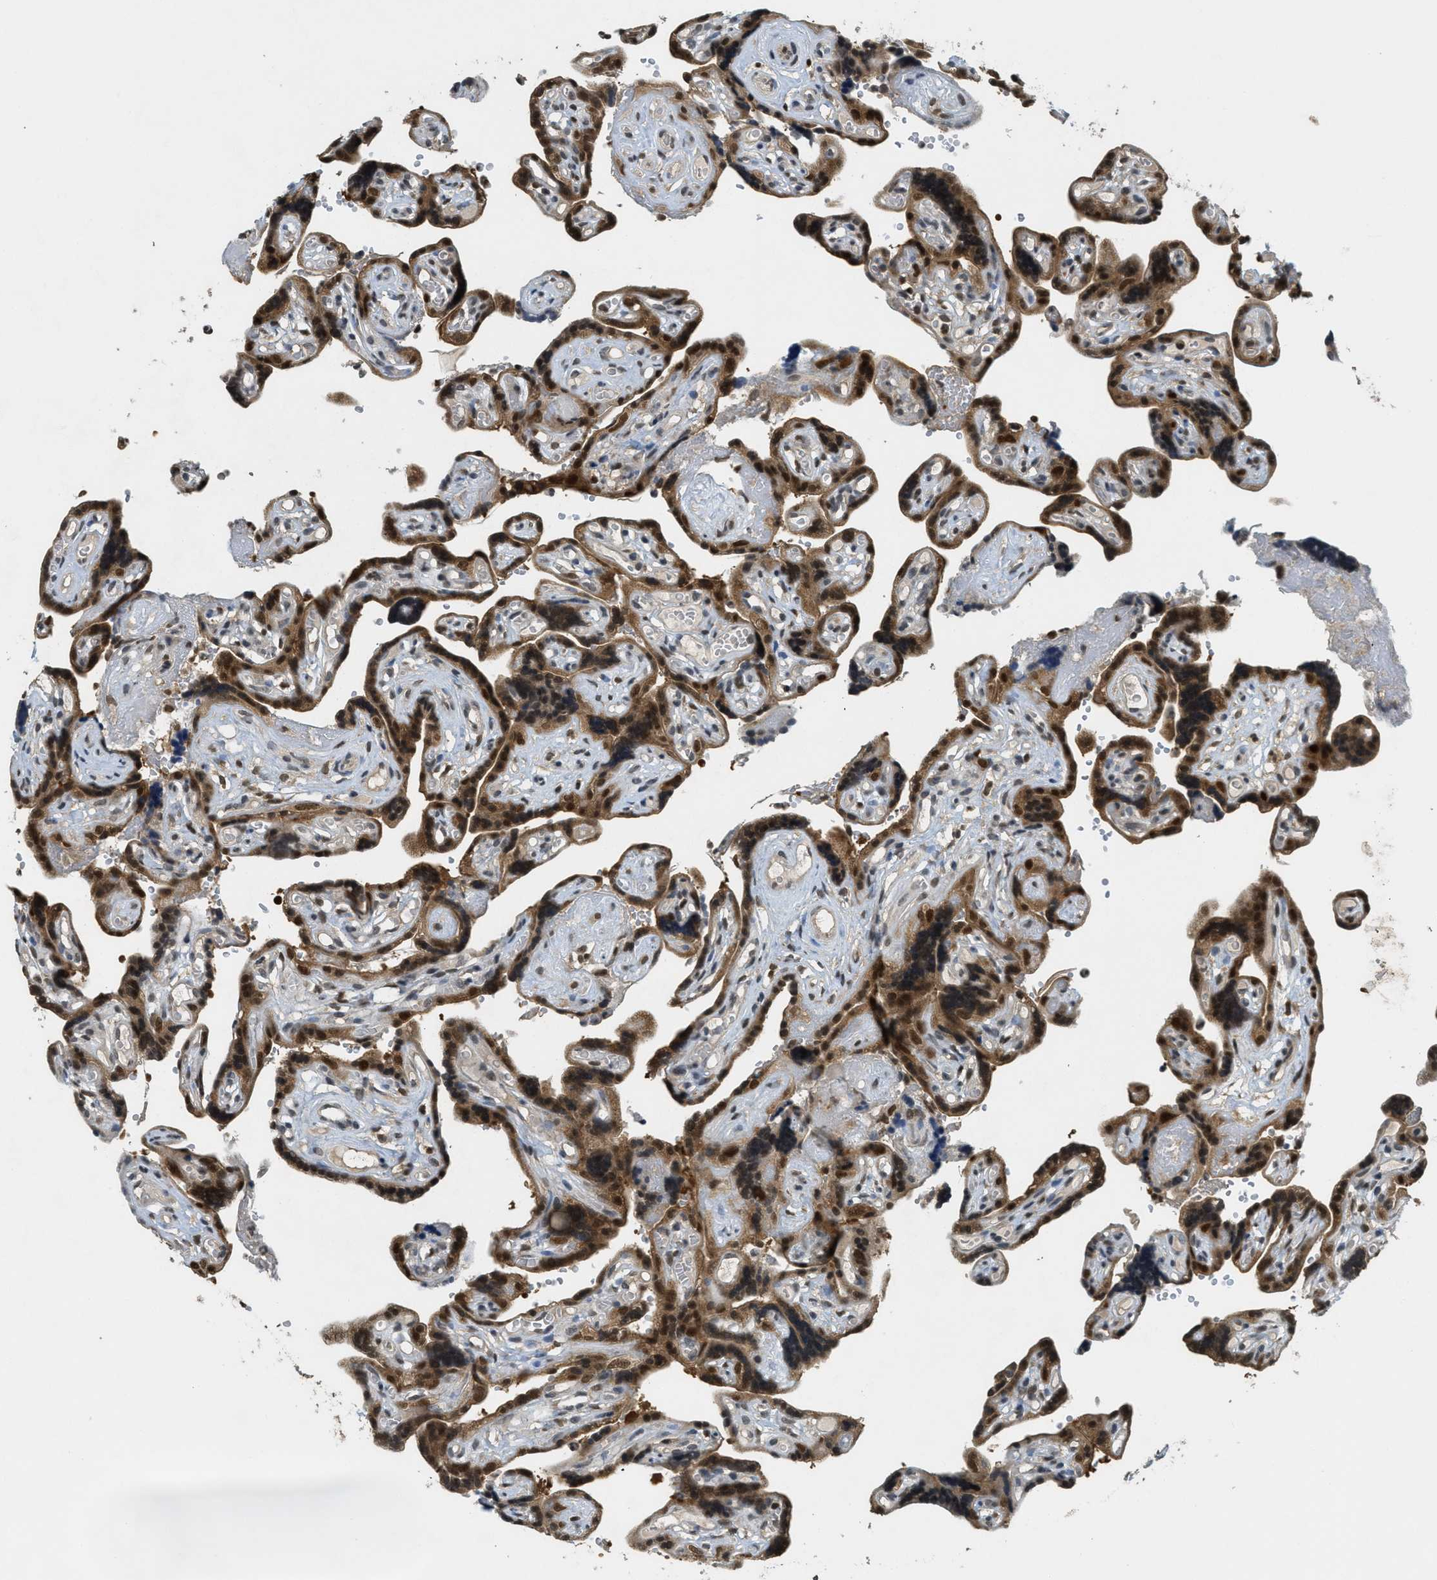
{"staining": {"intensity": "strong", "quantity": ">75%", "location": "nuclear"}, "tissue": "placenta", "cell_type": "Decidual cells", "image_type": "normal", "snomed": [{"axis": "morphology", "description": "Normal tissue, NOS"}, {"axis": "topography", "description": "Placenta"}], "caption": "Immunohistochemistry (IHC) histopathology image of unremarkable placenta: placenta stained using immunohistochemistry (IHC) shows high levels of strong protein expression localized specifically in the nuclear of decidual cells, appearing as a nuclear brown color.", "gene": "DNAJB1", "patient": {"sex": "female", "age": 30}}